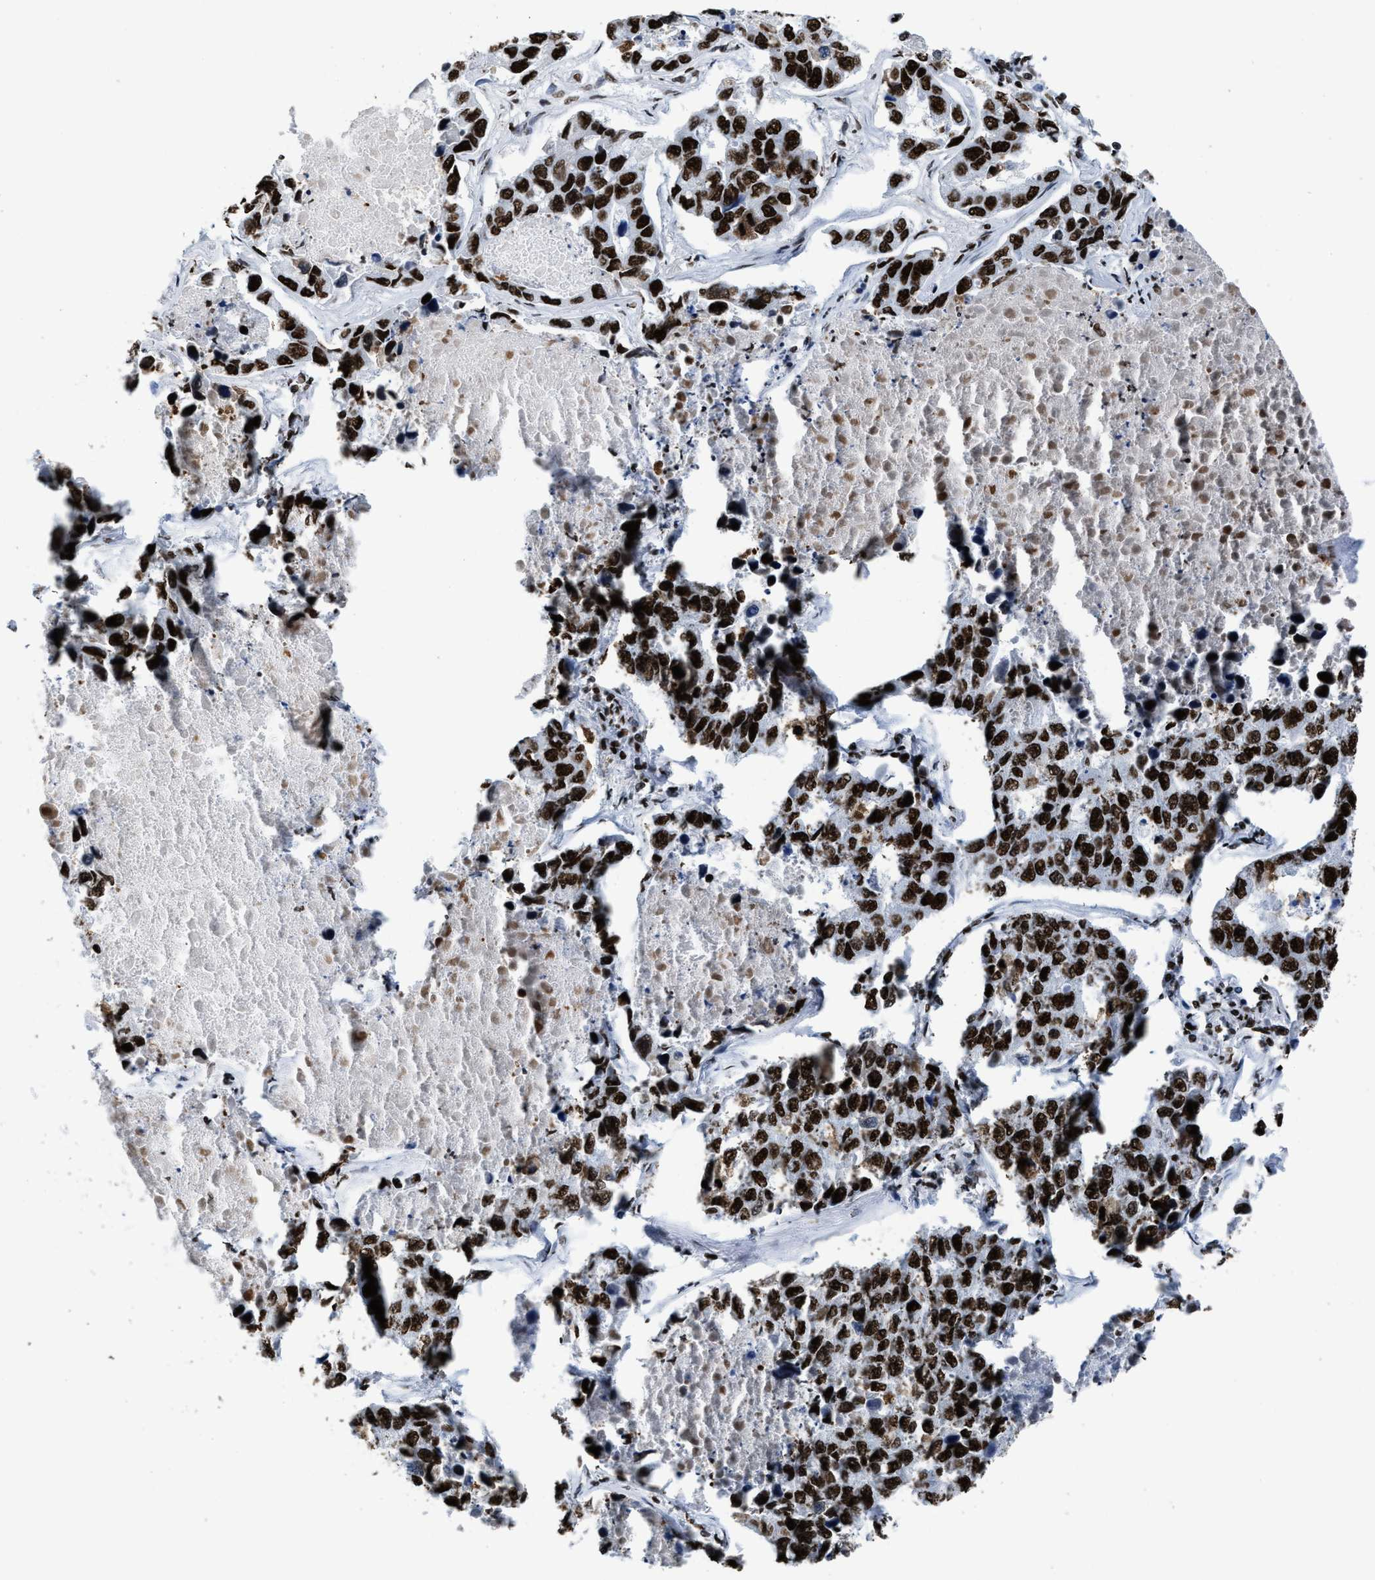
{"staining": {"intensity": "strong", "quantity": ">75%", "location": "nuclear"}, "tissue": "lung cancer", "cell_type": "Tumor cells", "image_type": "cancer", "snomed": [{"axis": "morphology", "description": "Adenocarcinoma, NOS"}, {"axis": "topography", "description": "Lung"}], "caption": "This is a photomicrograph of IHC staining of lung cancer, which shows strong expression in the nuclear of tumor cells.", "gene": "SMARCC2", "patient": {"sex": "male", "age": 64}}